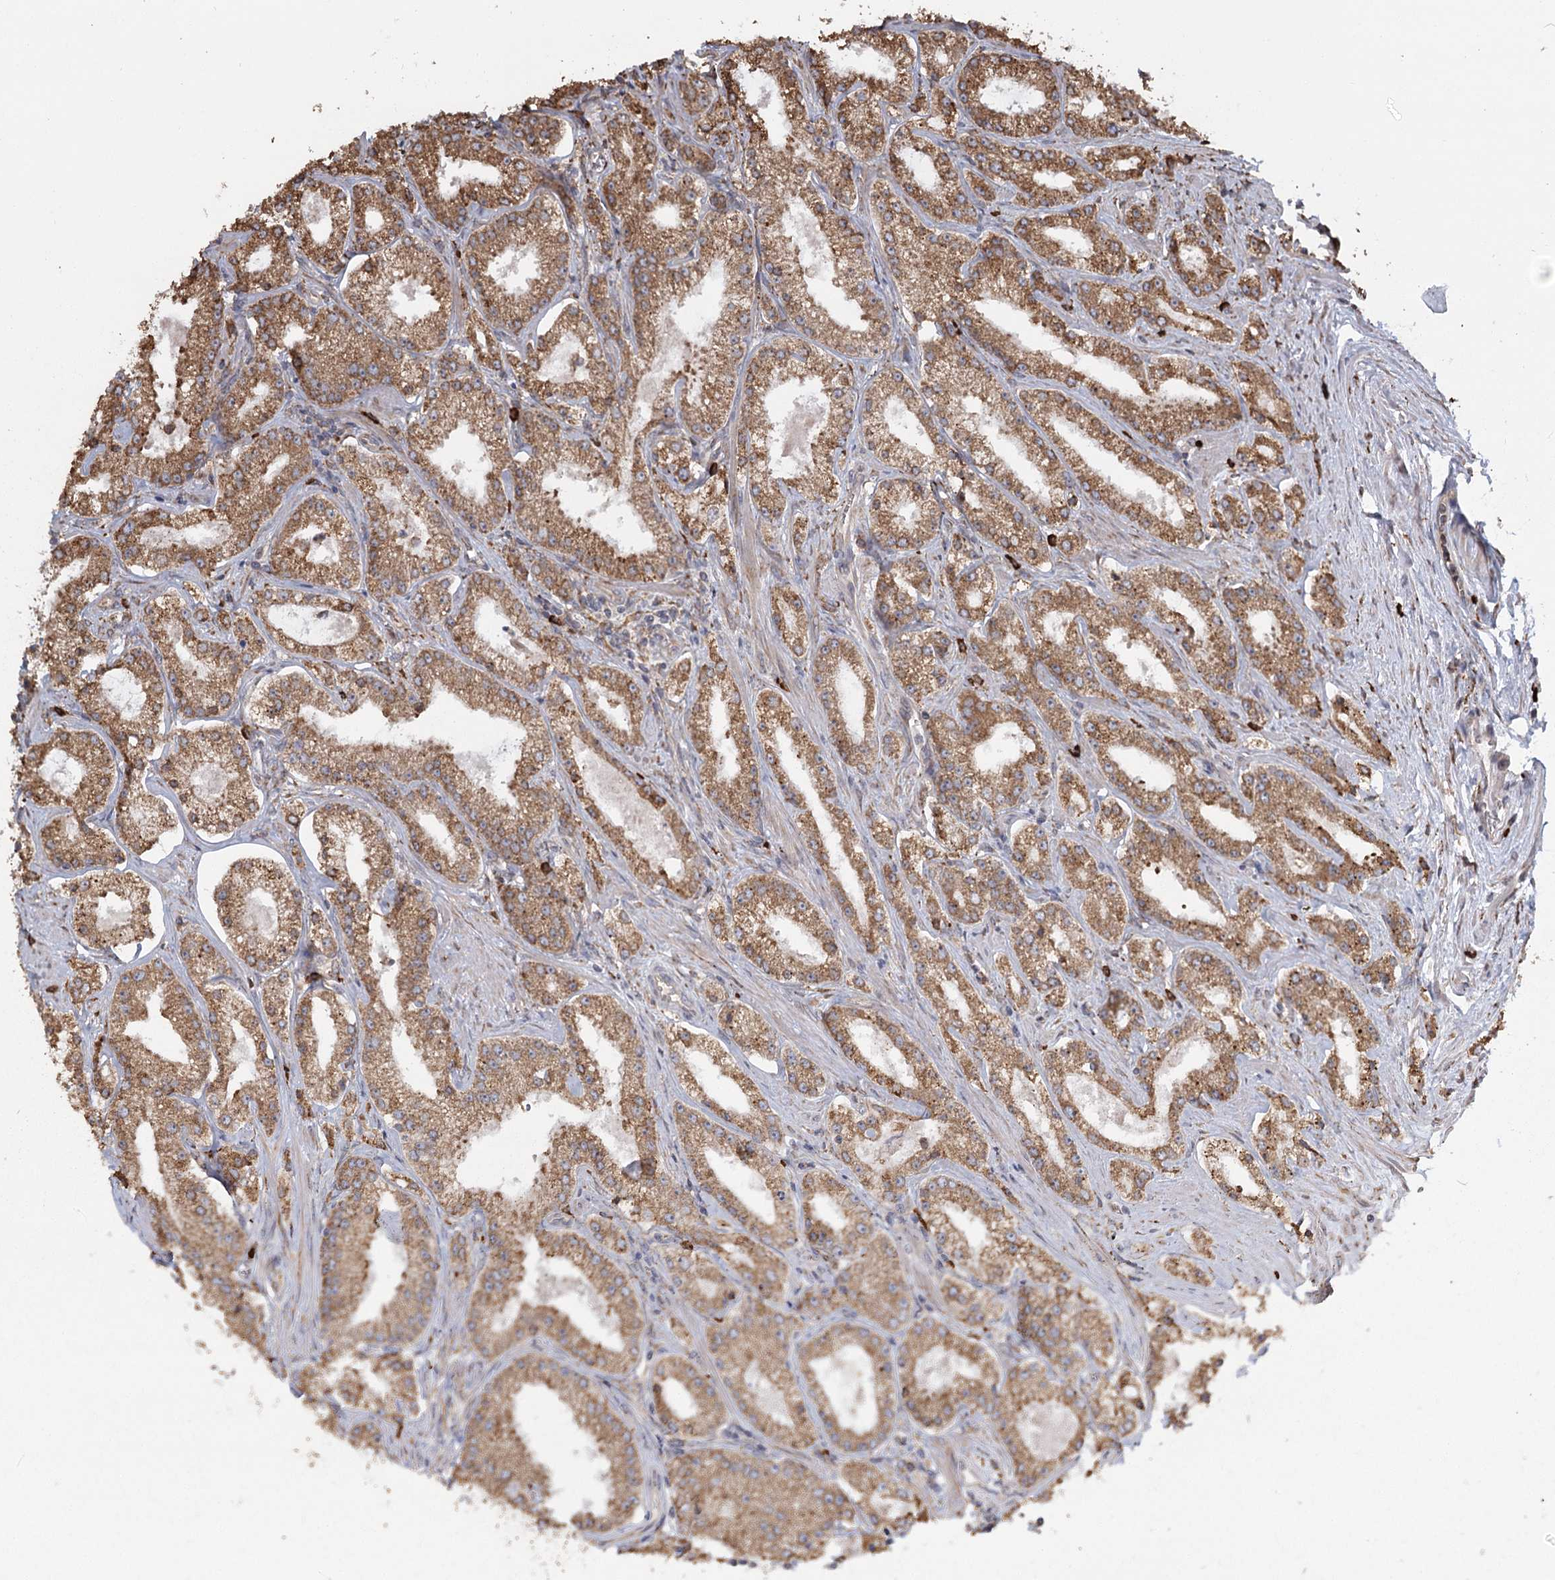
{"staining": {"intensity": "moderate", "quantity": ">75%", "location": "cytoplasmic/membranous"}, "tissue": "prostate cancer", "cell_type": "Tumor cells", "image_type": "cancer", "snomed": [{"axis": "morphology", "description": "Adenocarcinoma, Low grade"}, {"axis": "topography", "description": "Prostate"}], "caption": "This micrograph reveals IHC staining of prostate adenocarcinoma (low-grade), with medium moderate cytoplasmic/membranous expression in approximately >75% of tumor cells.", "gene": "FAM13A", "patient": {"sex": "male", "age": 69}}